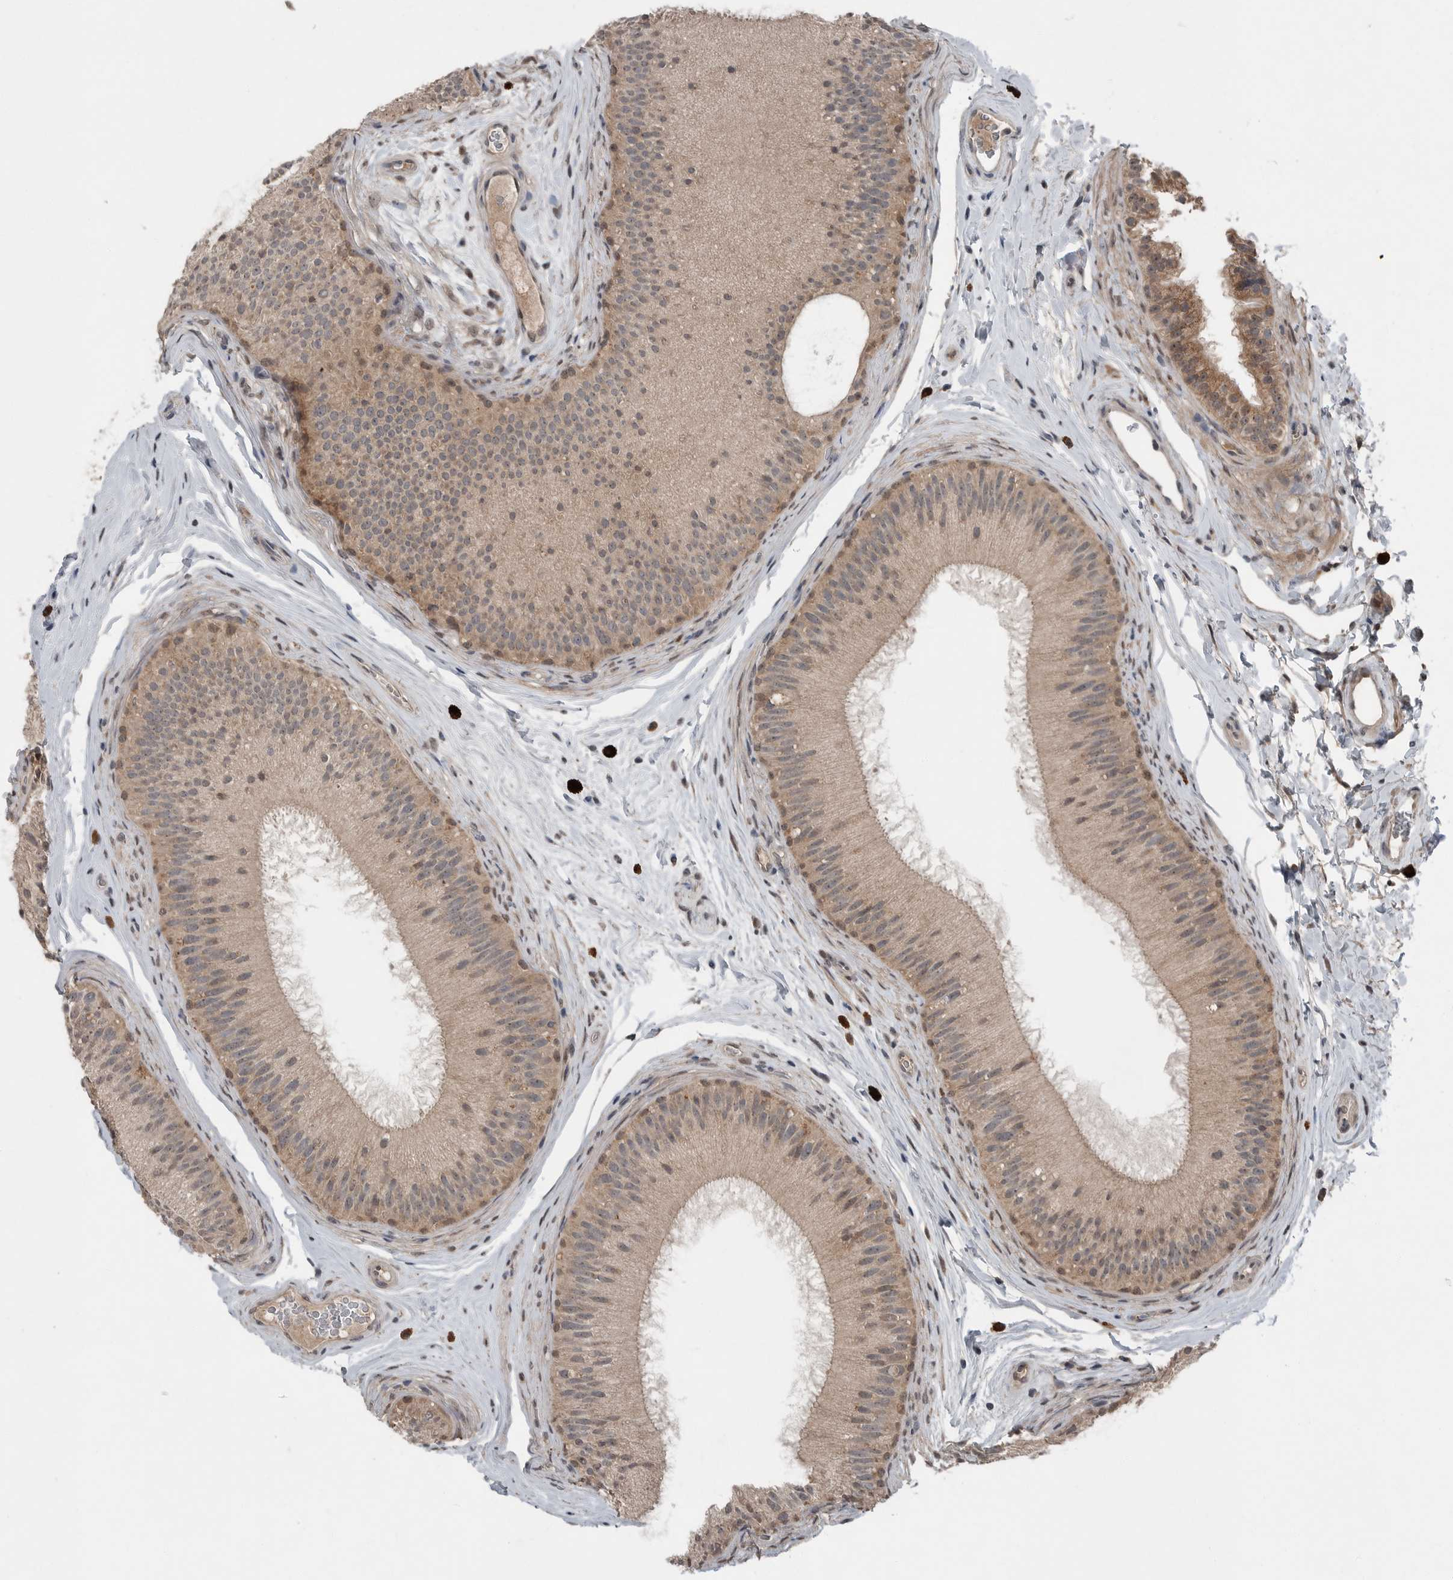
{"staining": {"intensity": "moderate", "quantity": "25%-75%", "location": "cytoplasmic/membranous"}, "tissue": "epididymis", "cell_type": "Glandular cells", "image_type": "normal", "snomed": [{"axis": "morphology", "description": "Normal tissue, NOS"}, {"axis": "topography", "description": "Epididymis"}], "caption": "About 25%-75% of glandular cells in unremarkable human epididymis demonstrate moderate cytoplasmic/membranous protein expression as visualized by brown immunohistochemical staining.", "gene": "SCP2", "patient": {"sex": "male", "age": 45}}